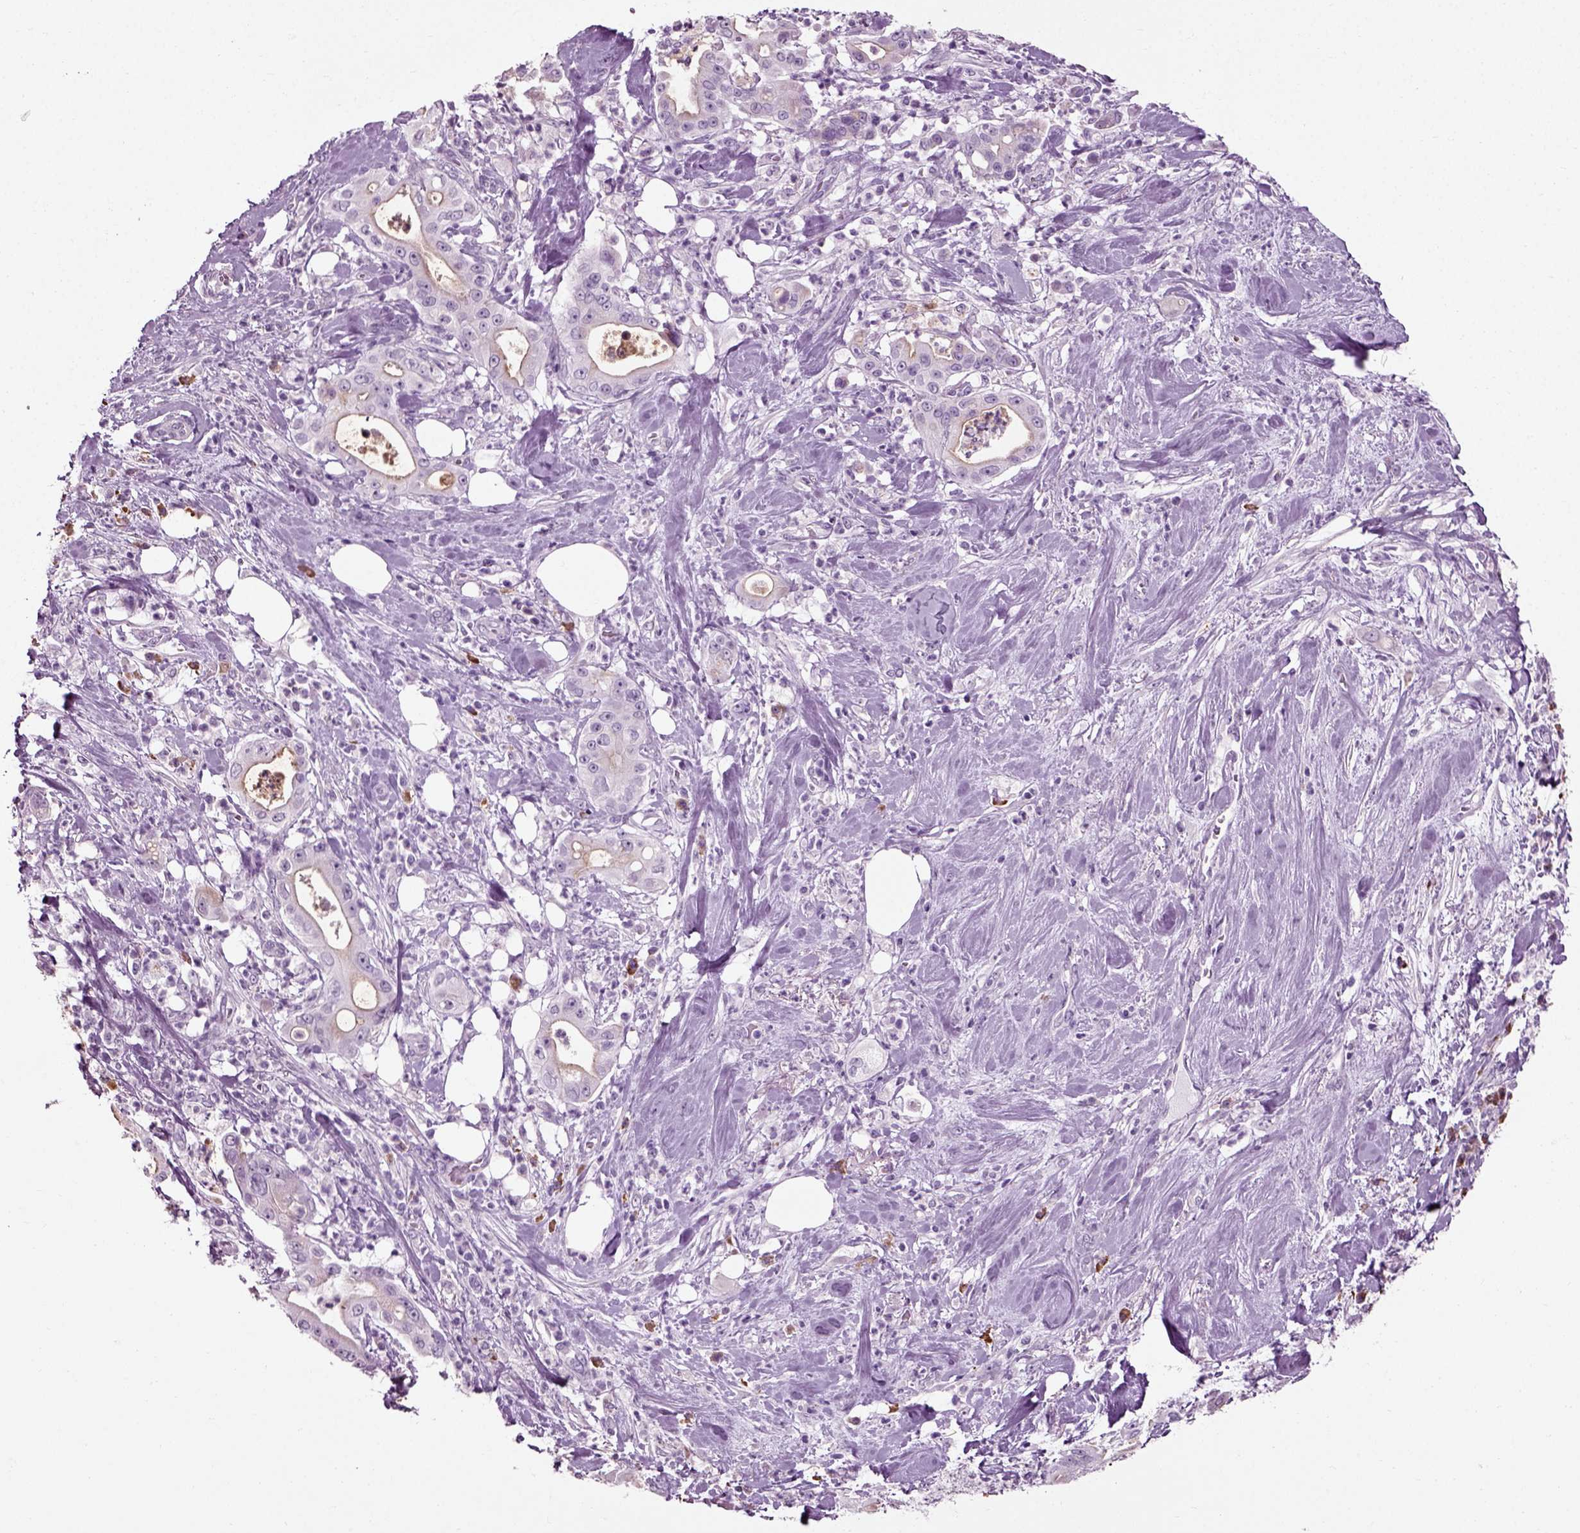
{"staining": {"intensity": "weak", "quantity": "<25%", "location": "cytoplasmic/membranous"}, "tissue": "pancreatic cancer", "cell_type": "Tumor cells", "image_type": "cancer", "snomed": [{"axis": "morphology", "description": "Adenocarcinoma, NOS"}, {"axis": "topography", "description": "Pancreas"}], "caption": "The immunohistochemistry photomicrograph has no significant expression in tumor cells of pancreatic cancer (adenocarcinoma) tissue.", "gene": "SLC26A8", "patient": {"sex": "male", "age": 71}}